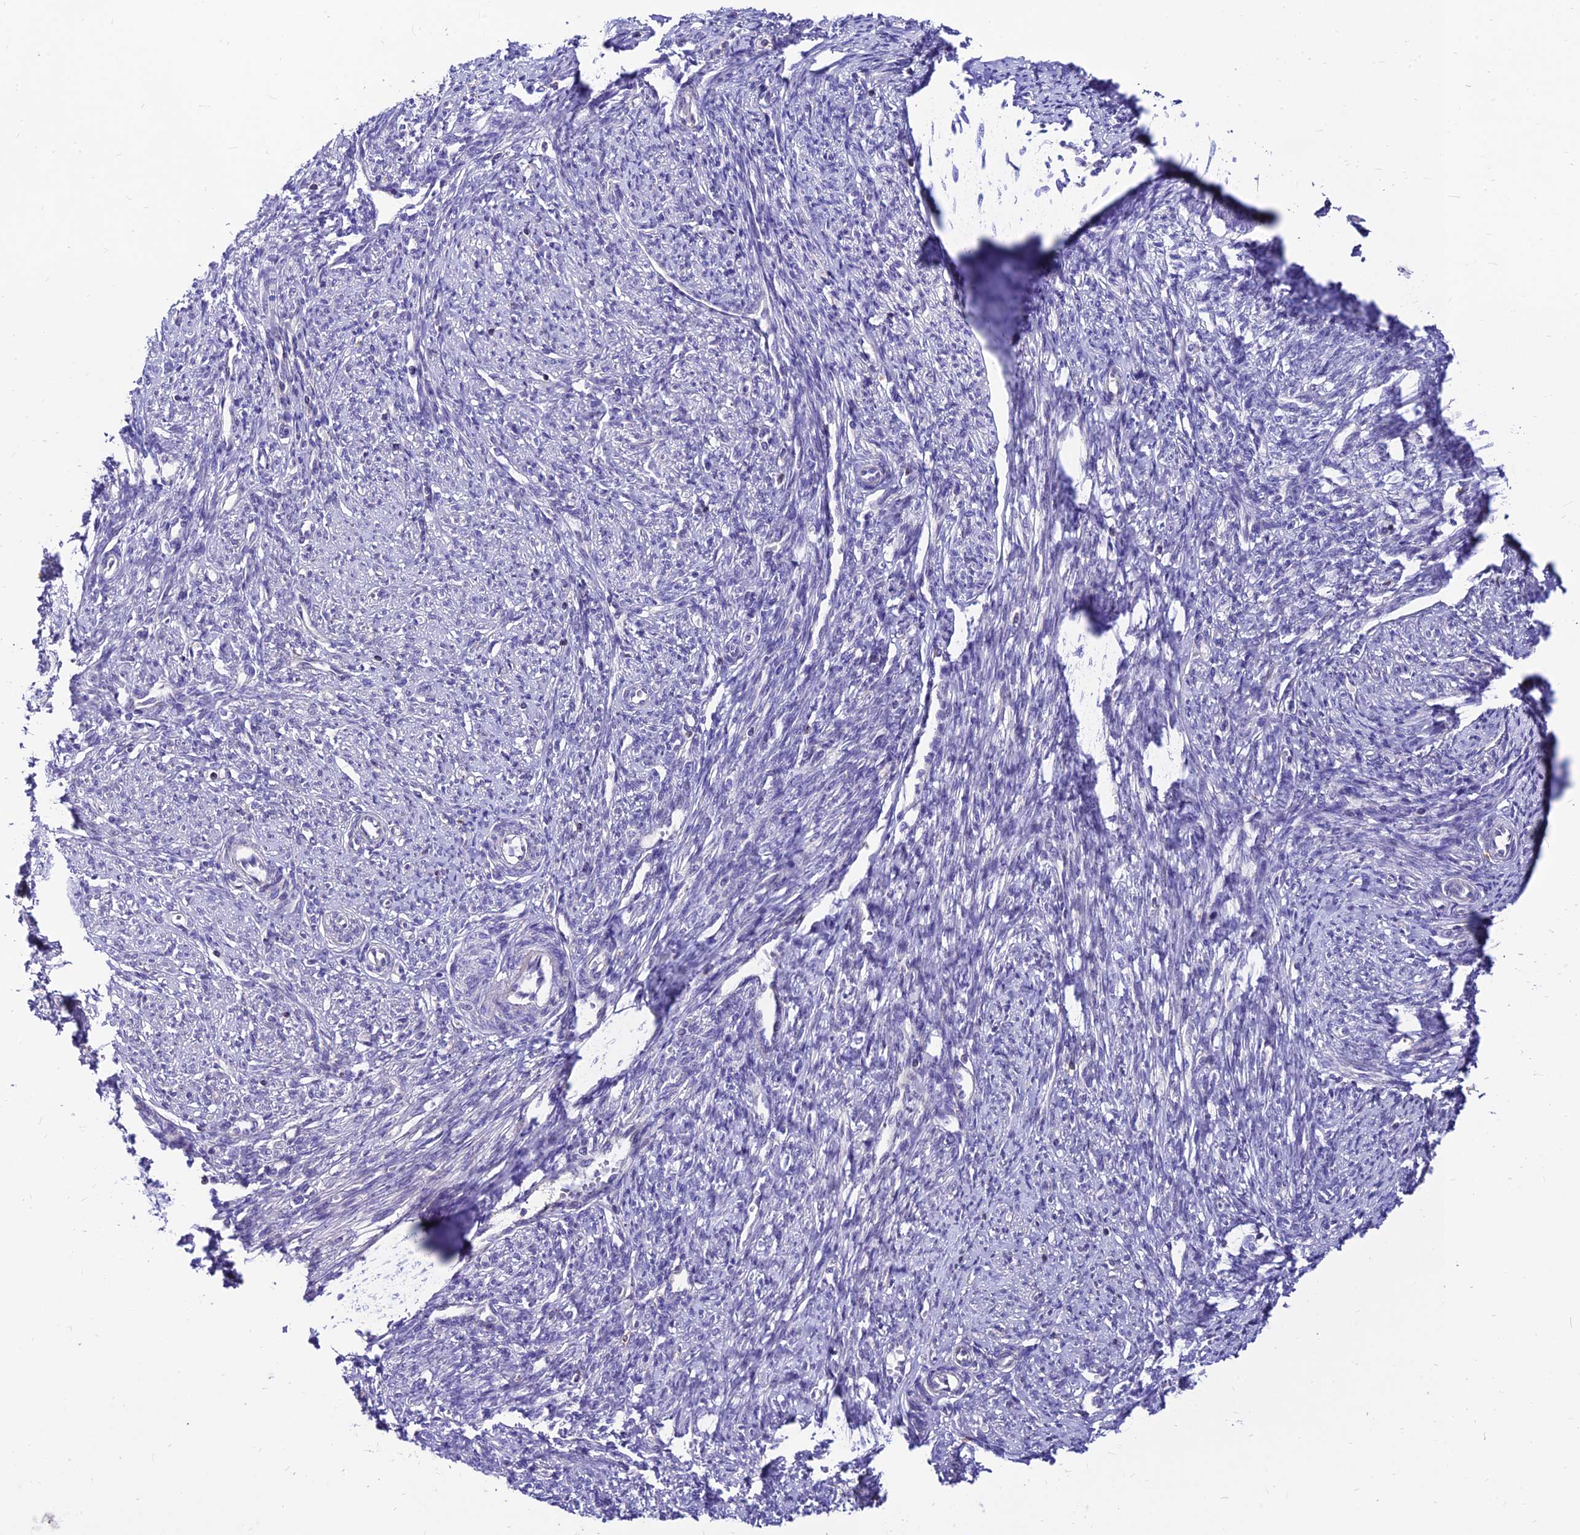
{"staining": {"intensity": "negative", "quantity": "none", "location": "none"}, "tissue": "smooth muscle", "cell_type": "Smooth muscle cells", "image_type": "normal", "snomed": [{"axis": "morphology", "description": "Normal tissue, NOS"}, {"axis": "topography", "description": "Smooth muscle"}, {"axis": "topography", "description": "Uterus"}], "caption": "Benign smooth muscle was stained to show a protein in brown. There is no significant staining in smooth muscle cells.", "gene": "C6orf132", "patient": {"sex": "female", "age": 59}}